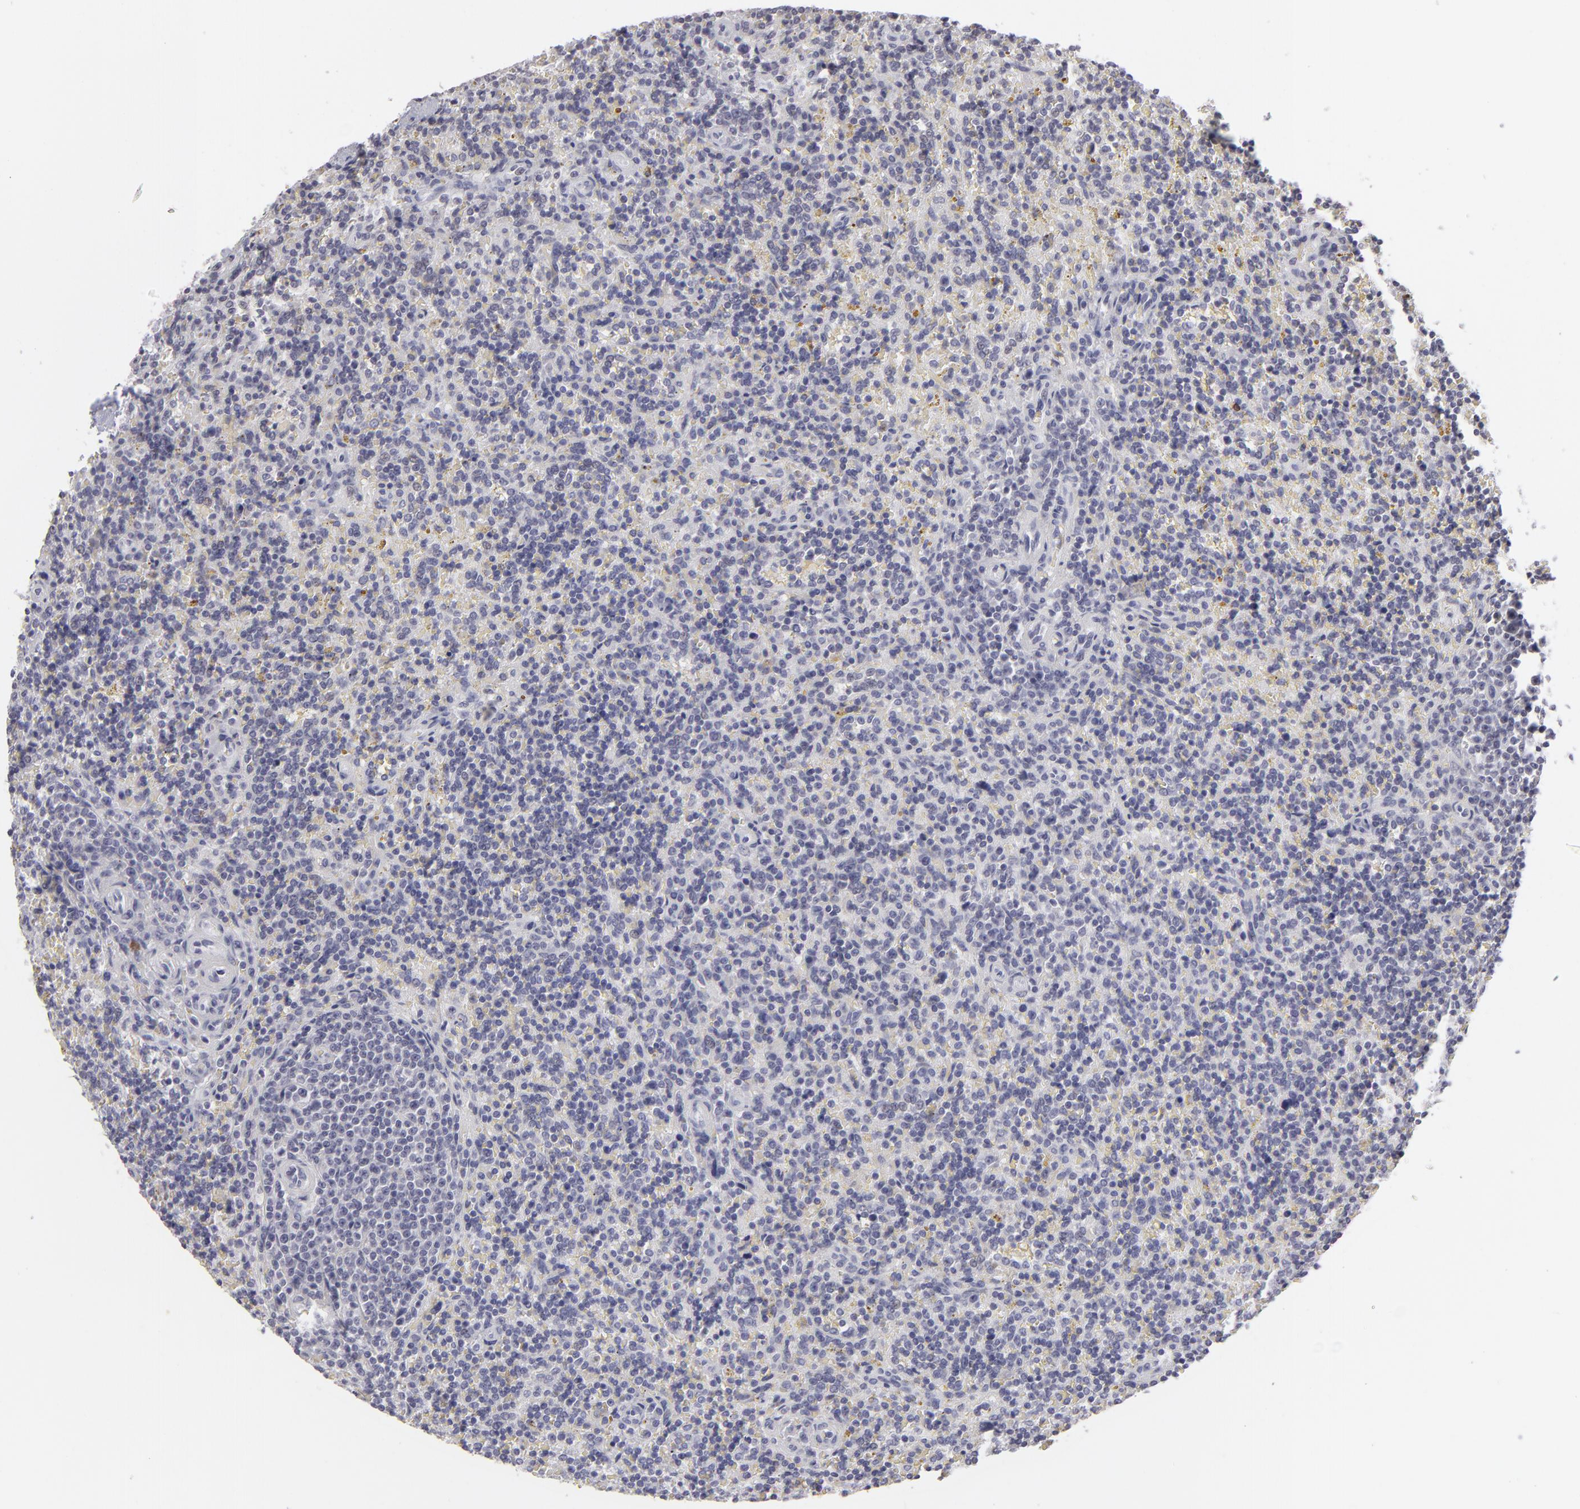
{"staining": {"intensity": "negative", "quantity": "none", "location": "none"}, "tissue": "lymphoma", "cell_type": "Tumor cells", "image_type": "cancer", "snomed": [{"axis": "morphology", "description": "Malignant lymphoma, non-Hodgkin's type, Low grade"}, {"axis": "topography", "description": "Spleen"}], "caption": "An image of lymphoma stained for a protein exhibits no brown staining in tumor cells.", "gene": "CLDN2", "patient": {"sex": "male", "age": 67}}